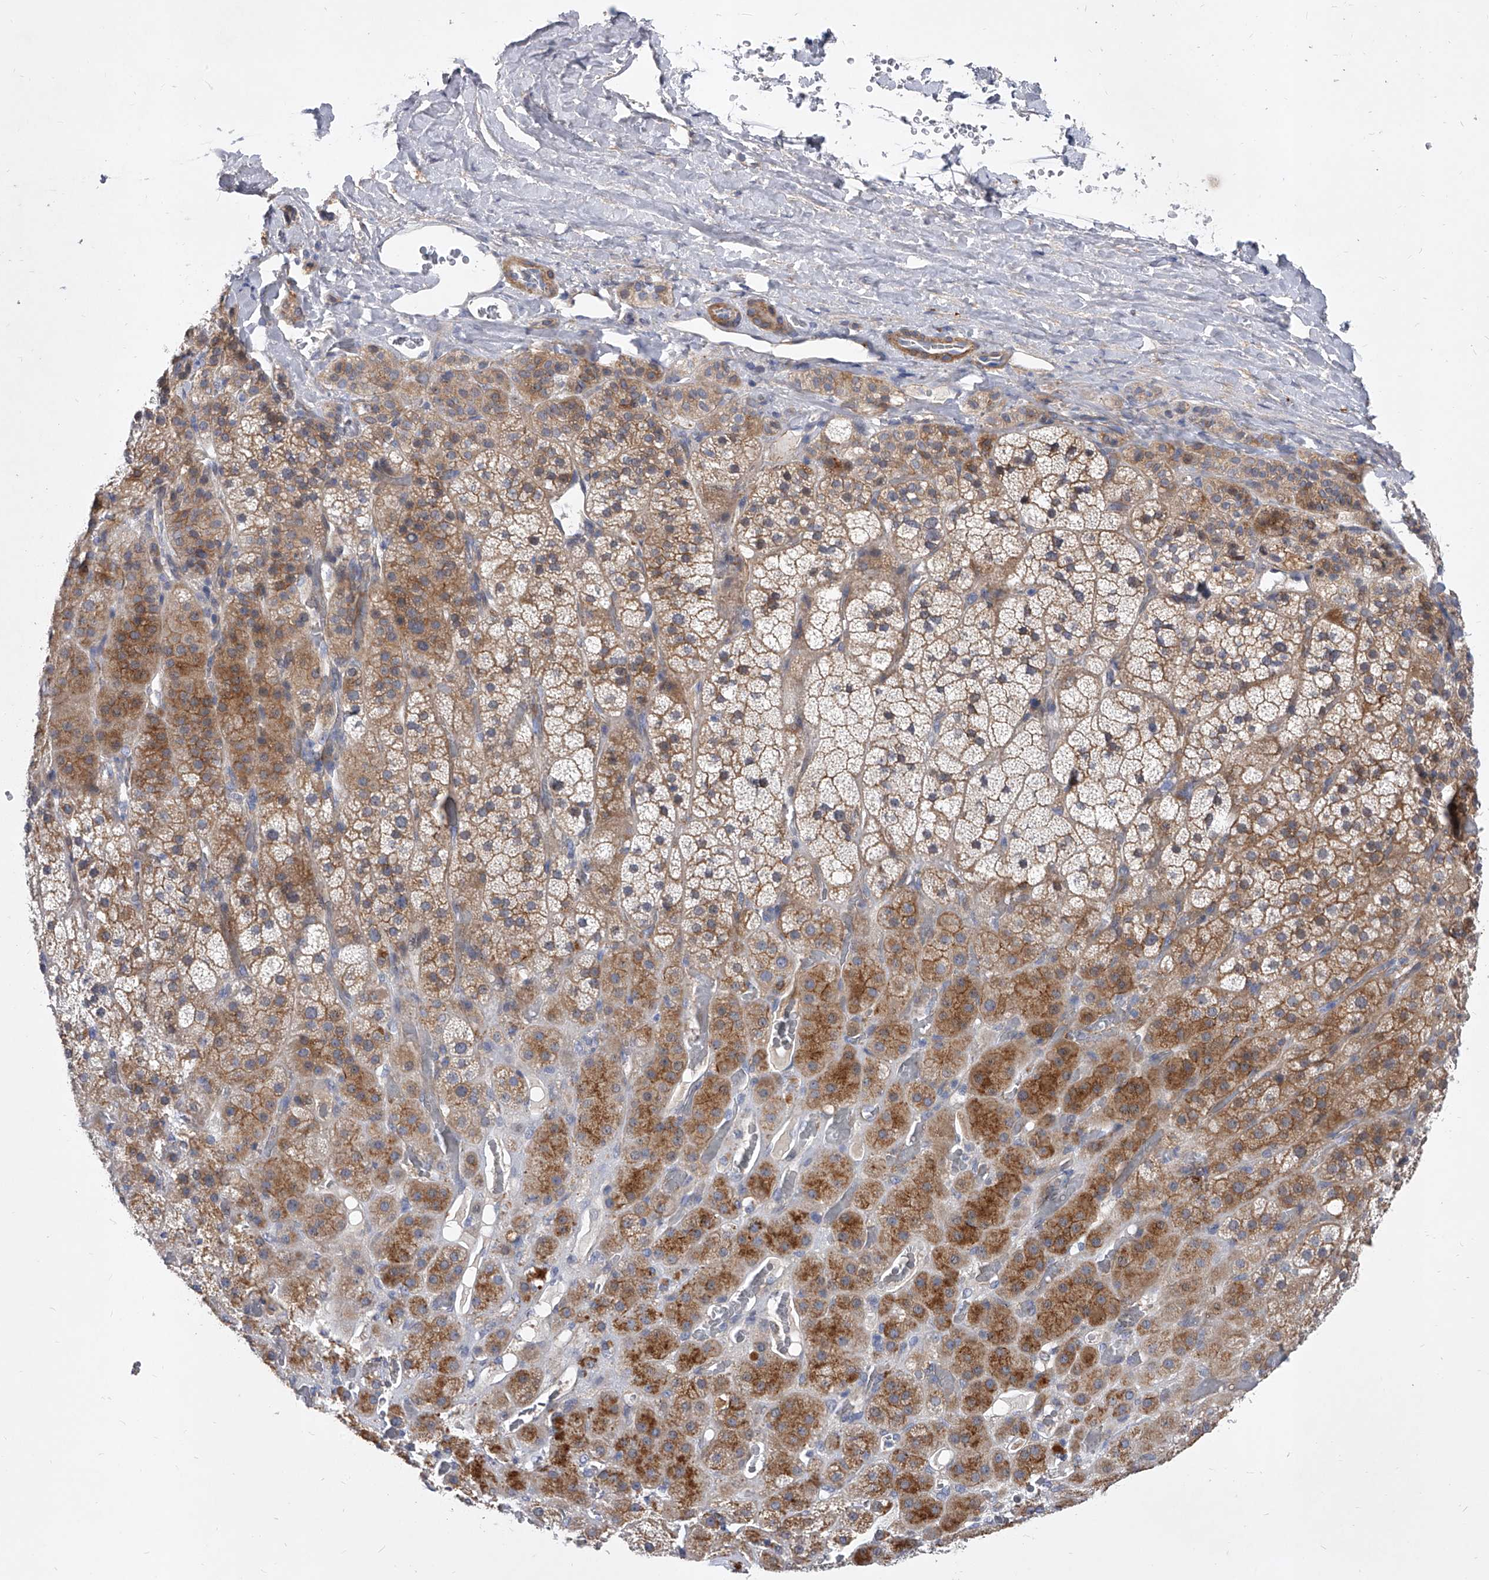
{"staining": {"intensity": "moderate", "quantity": ">75%", "location": "cytoplasmic/membranous"}, "tissue": "adrenal gland", "cell_type": "Glandular cells", "image_type": "normal", "snomed": [{"axis": "morphology", "description": "Normal tissue, NOS"}, {"axis": "topography", "description": "Adrenal gland"}], "caption": "About >75% of glandular cells in normal human adrenal gland show moderate cytoplasmic/membranous protein staining as visualized by brown immunohistochemical staining.", "gene": "ENSG00000250424", "patient": {"sex": "male", "age": 57}}